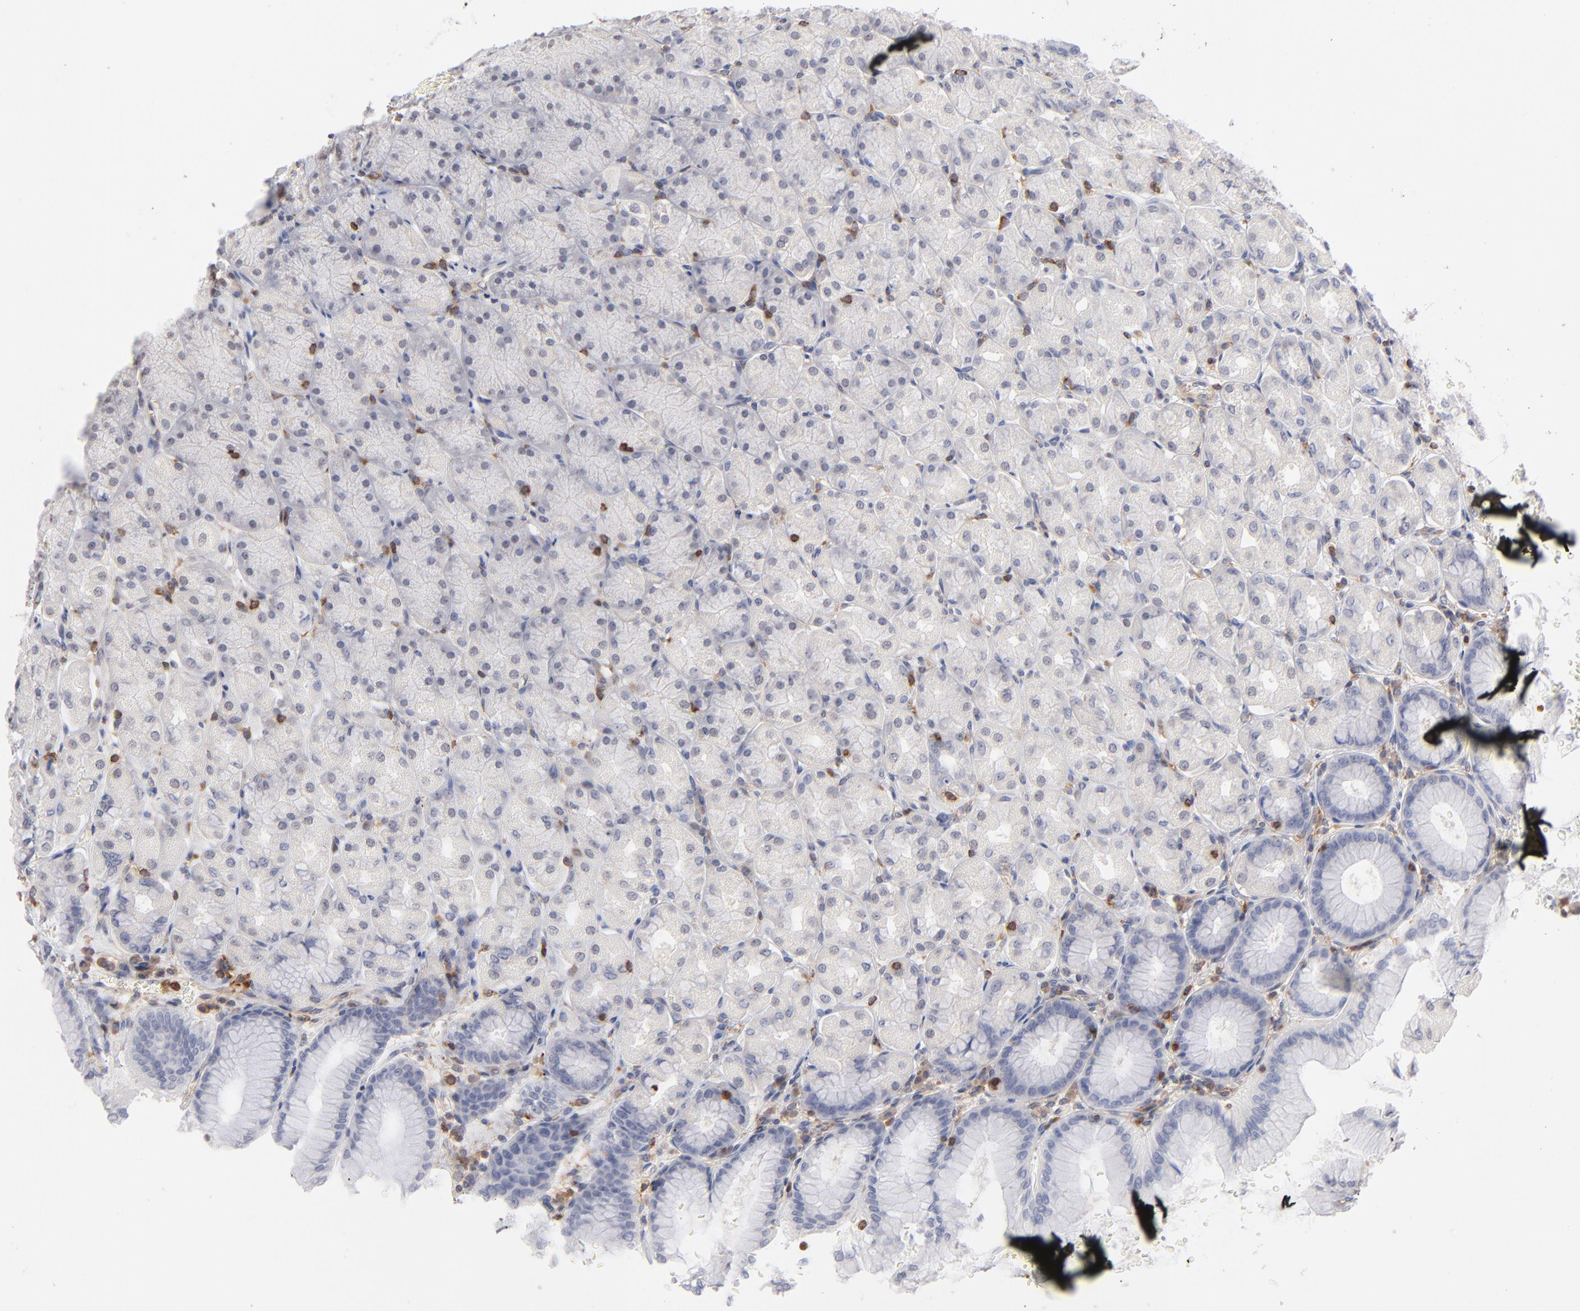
{"staining": {"intensity": "negative", "quantity": "none", "location": "none"}, "tissue": "stomach", "cell_type": "Glandular cells", "image_type": "normal", "snomed": [{"axis": "morphology", "description": "Normal tissue, NOS"}, {"axis": "topography", "description": "Stomach, upper"}], "caption": "DAB (3,3'-diaminobenzidine) immunohistochemical staining of benign stomach demonstrates no significant expression in glandular cells.", "gene": "WIPF1", "patient": {"sex": "female", "age": 56}}